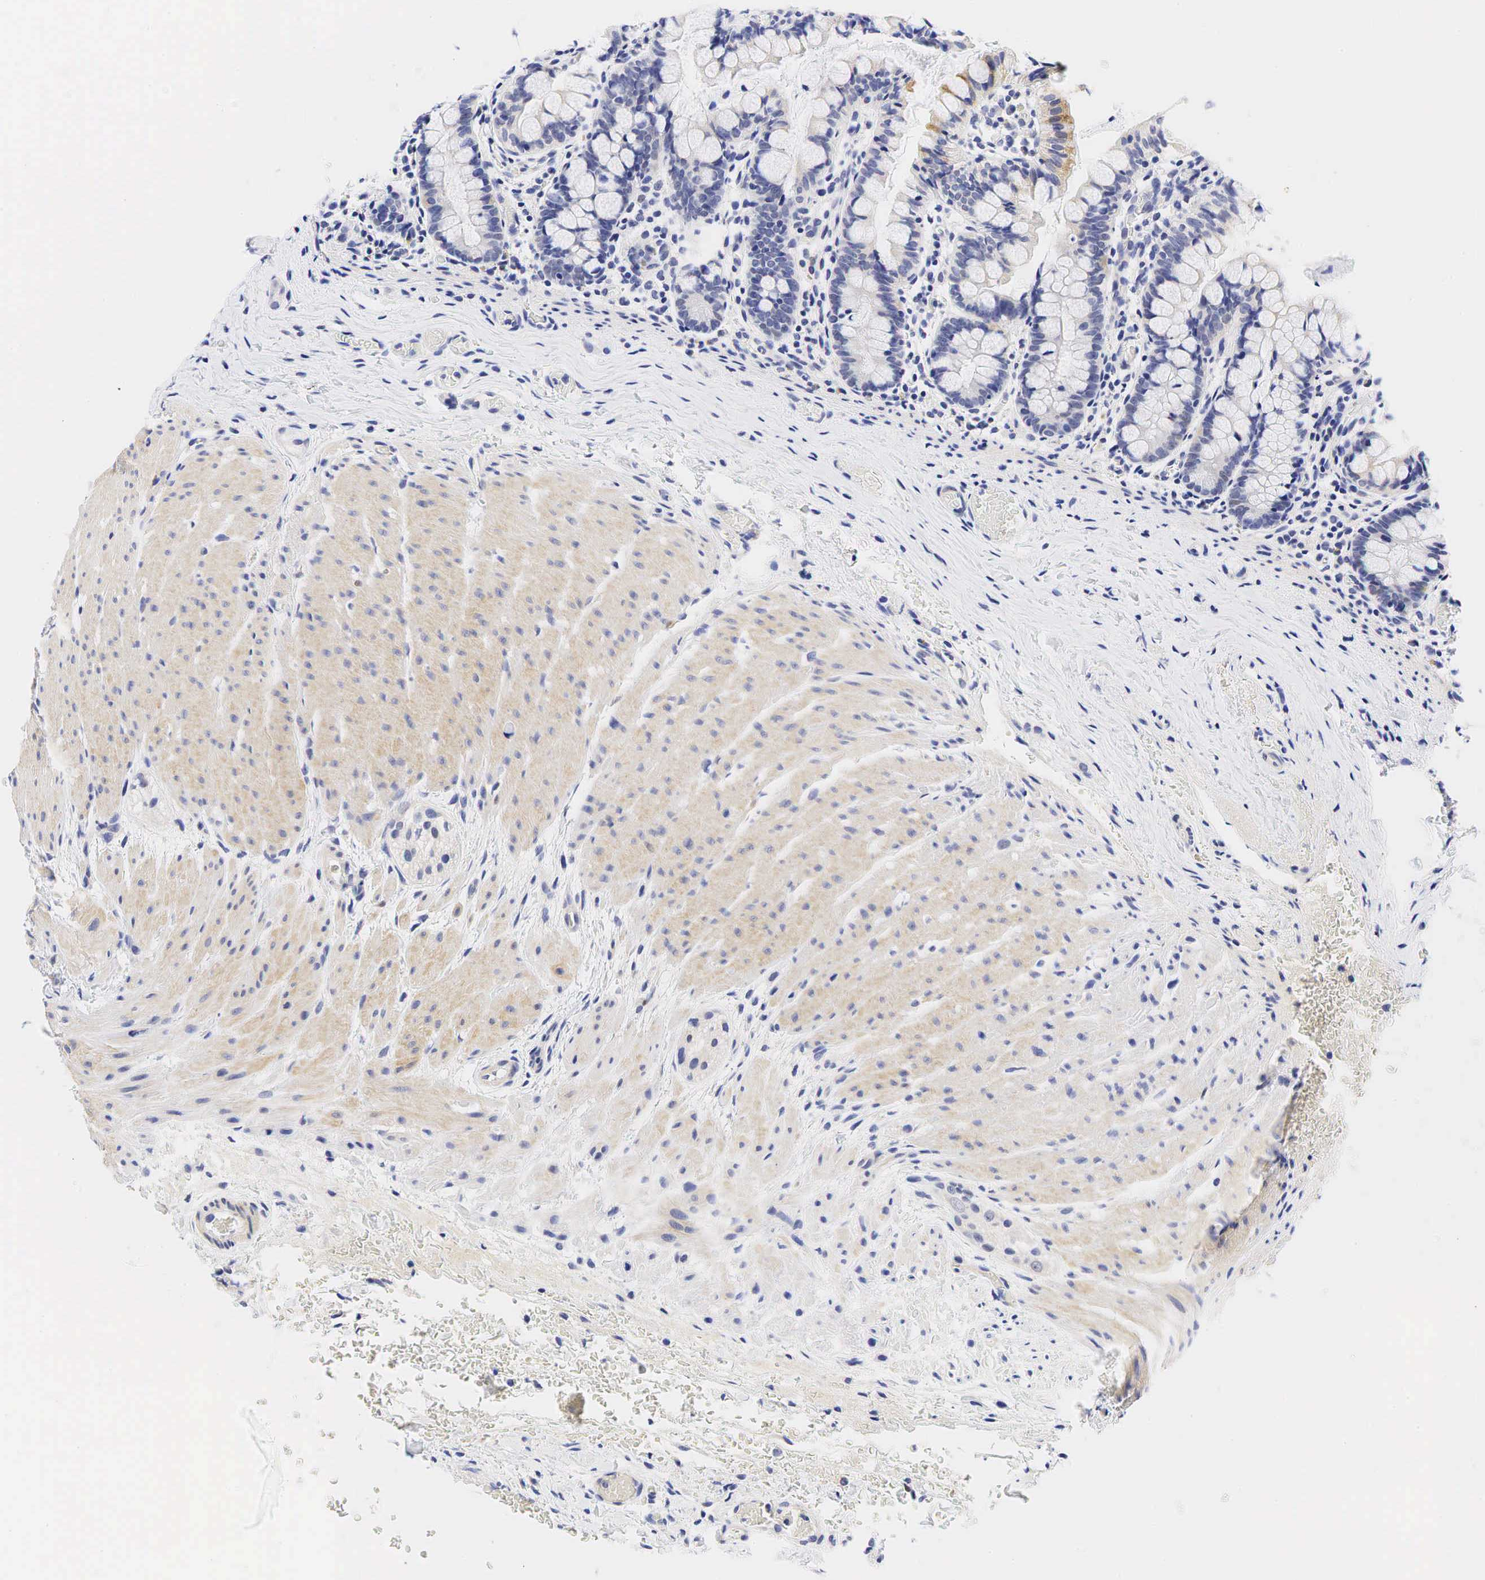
{"staining": {"intensity": "moderate", "quantity": "25%-75%", "location": "cytoplasmic/membranous"}, "tissue": "small intestine", "cell_type": "Glandular cells", "image_type": "normal", "snomed": [{"axis": "morphology", "description": "Normal tissue, NOS"}, {"axis": "topography", "description": "Small intestine"}], "caption": "Immunohistochemical staining of benign human small intestine exhibits 25%-75% levels of moderate cytoplasmic/membranous protein positivity in about 25%-75% of glandular cells. (DAB IHC with brightfield microscopy, high magnification).", "gene": "CCND1", "patient": {"sex": "male", "age": 1}}